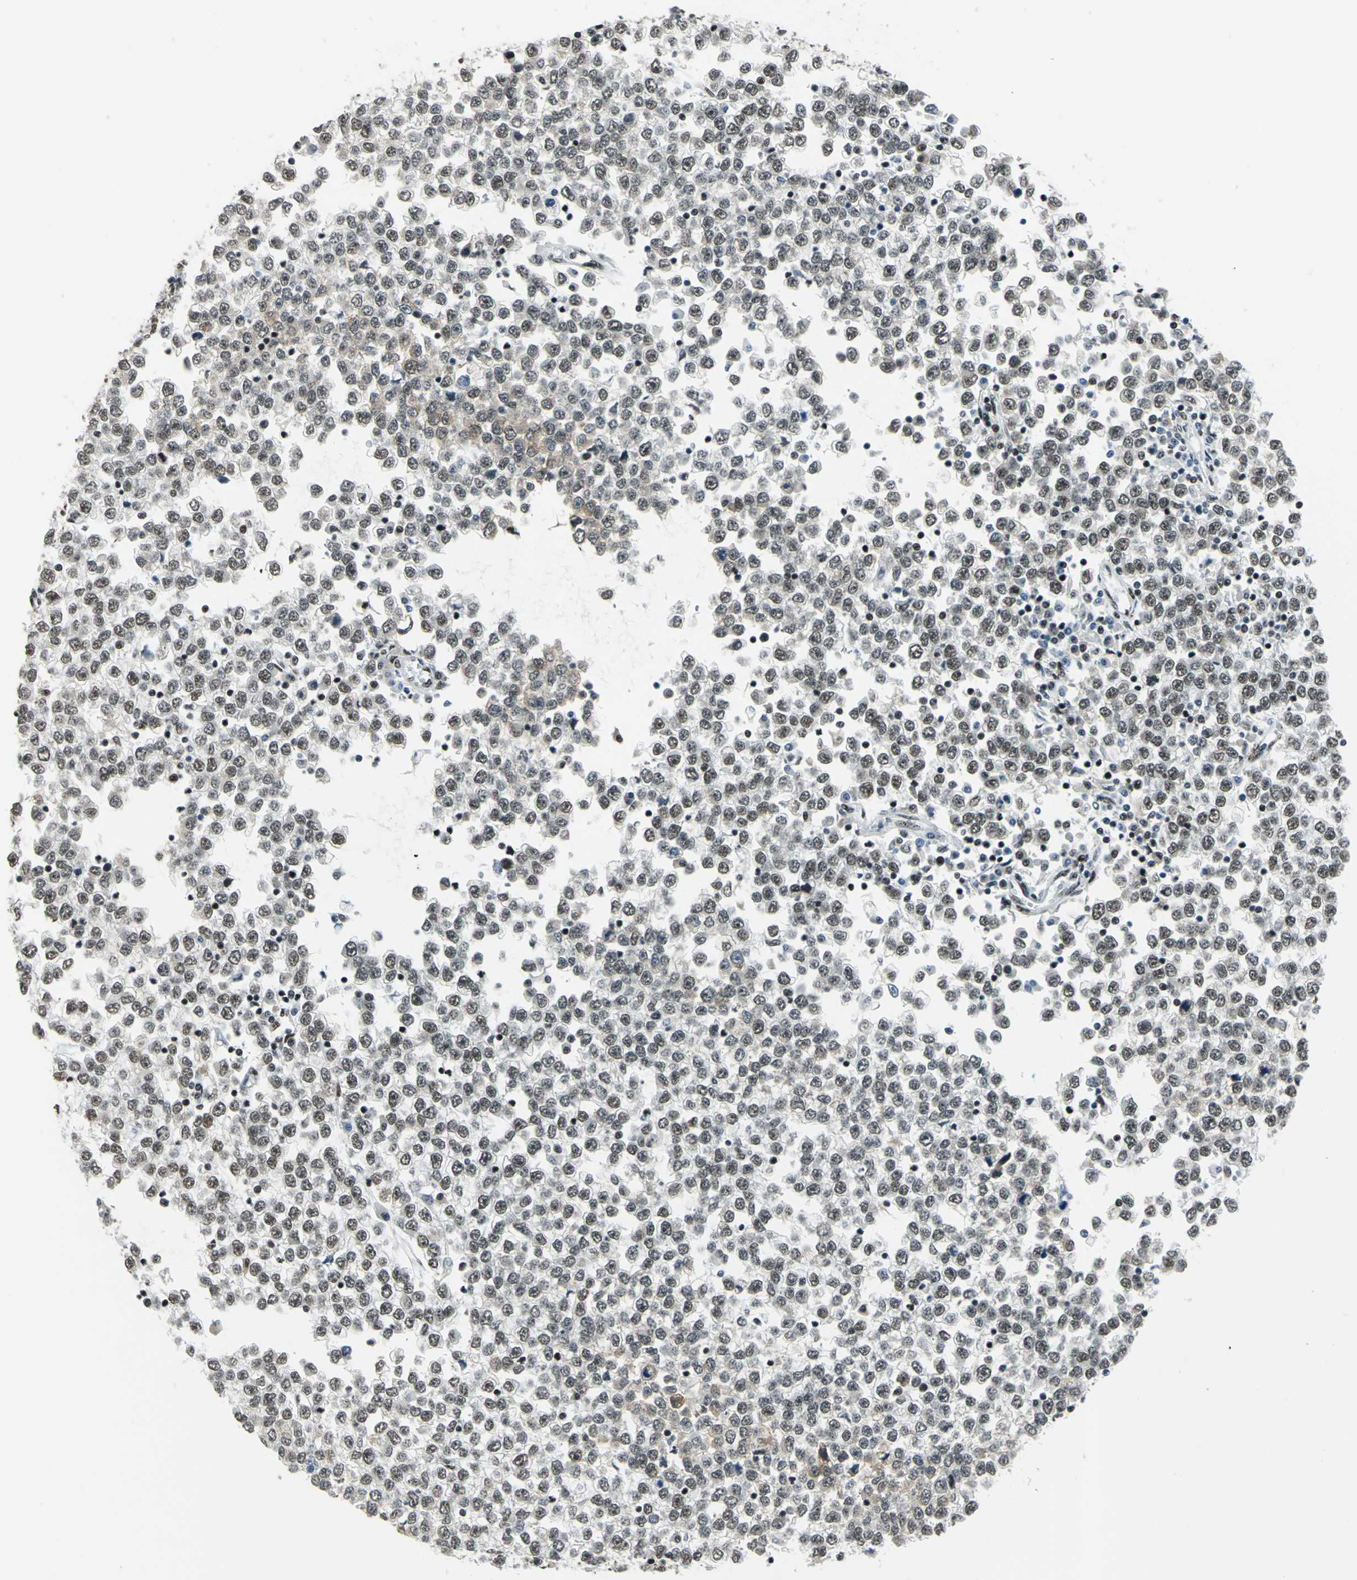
{"staining": {"intensity": "strong", "quantity": ">75%", "location": "nuclear"}, "tissue": "testis cancer", "cell_type": "Tumor cells", "image_type": "cancer", "snomed": [{"axis": "morphology", "description": "Seminoma, NOS"}, {"axis": "topography", "description": "Testis"}], "caption": "Immunohistochemistry of human testis cancer (seminoma) exhibits high levels of strong nuclear positivity in about >75% of tumor cells. (Stains: DAB in brown, nuclei in blue, Microscopy: brightfield microscopy at high magnification).", "gene": "KAT6B", "patient": {"sex": "male", "age": 65}}